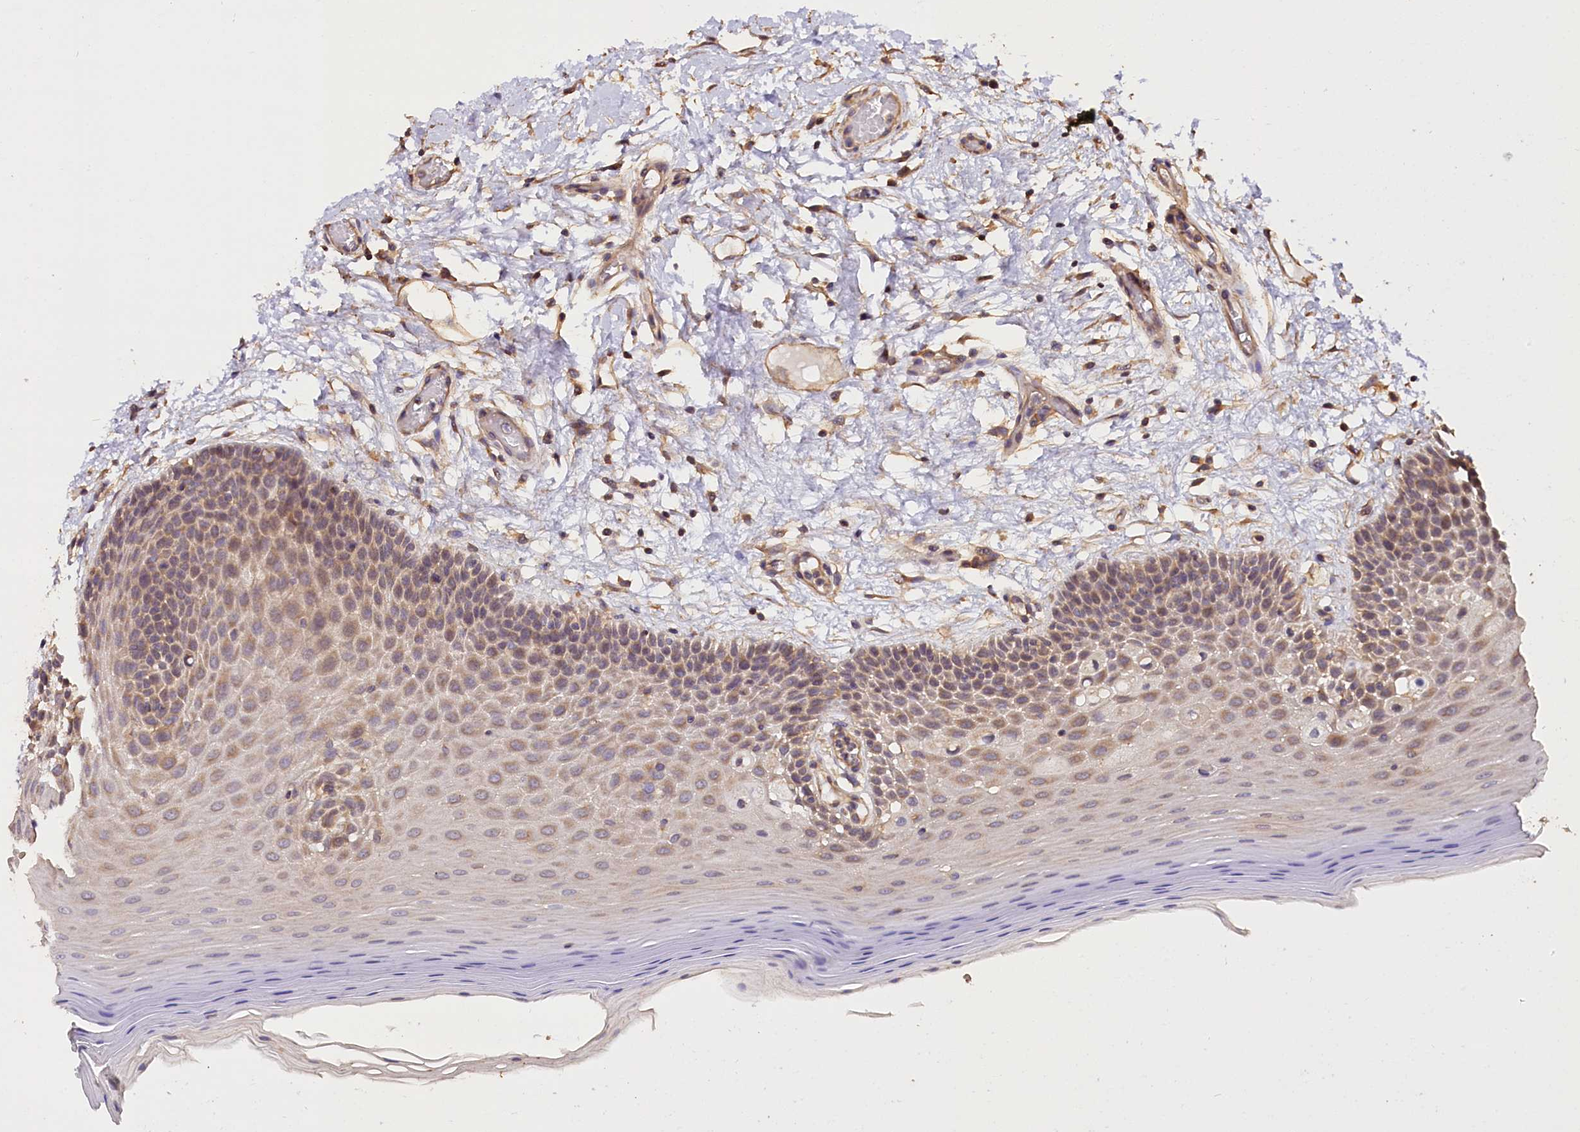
{"staining": {"intensity": "weak", "quantity": "25%-75%", "location": "cytoplasmic/membranous"}, "tissue": "oral mucosa", "cell_type": "Squamous epithelial cells", "image_type": "normal", "snomed": [{"axis": "morphology", "description": "Normal tissue, NOS"}, {"axis": "topography", "description": "Oral tissue"}, {"axis": "topography", "description": "Tounge, NOS"}], "caption": "Oral mucosa stained for a protein demonstrates weak cytoplasmic/membranous positivity in squamous epithelial cells. The staining is performed using DAB brown chromogen to label protein expression. The nuclei are counter-stained blue using hematoxylin.", "gene": "KATNB1", "patient": {"sex": "male", "age": 47}}